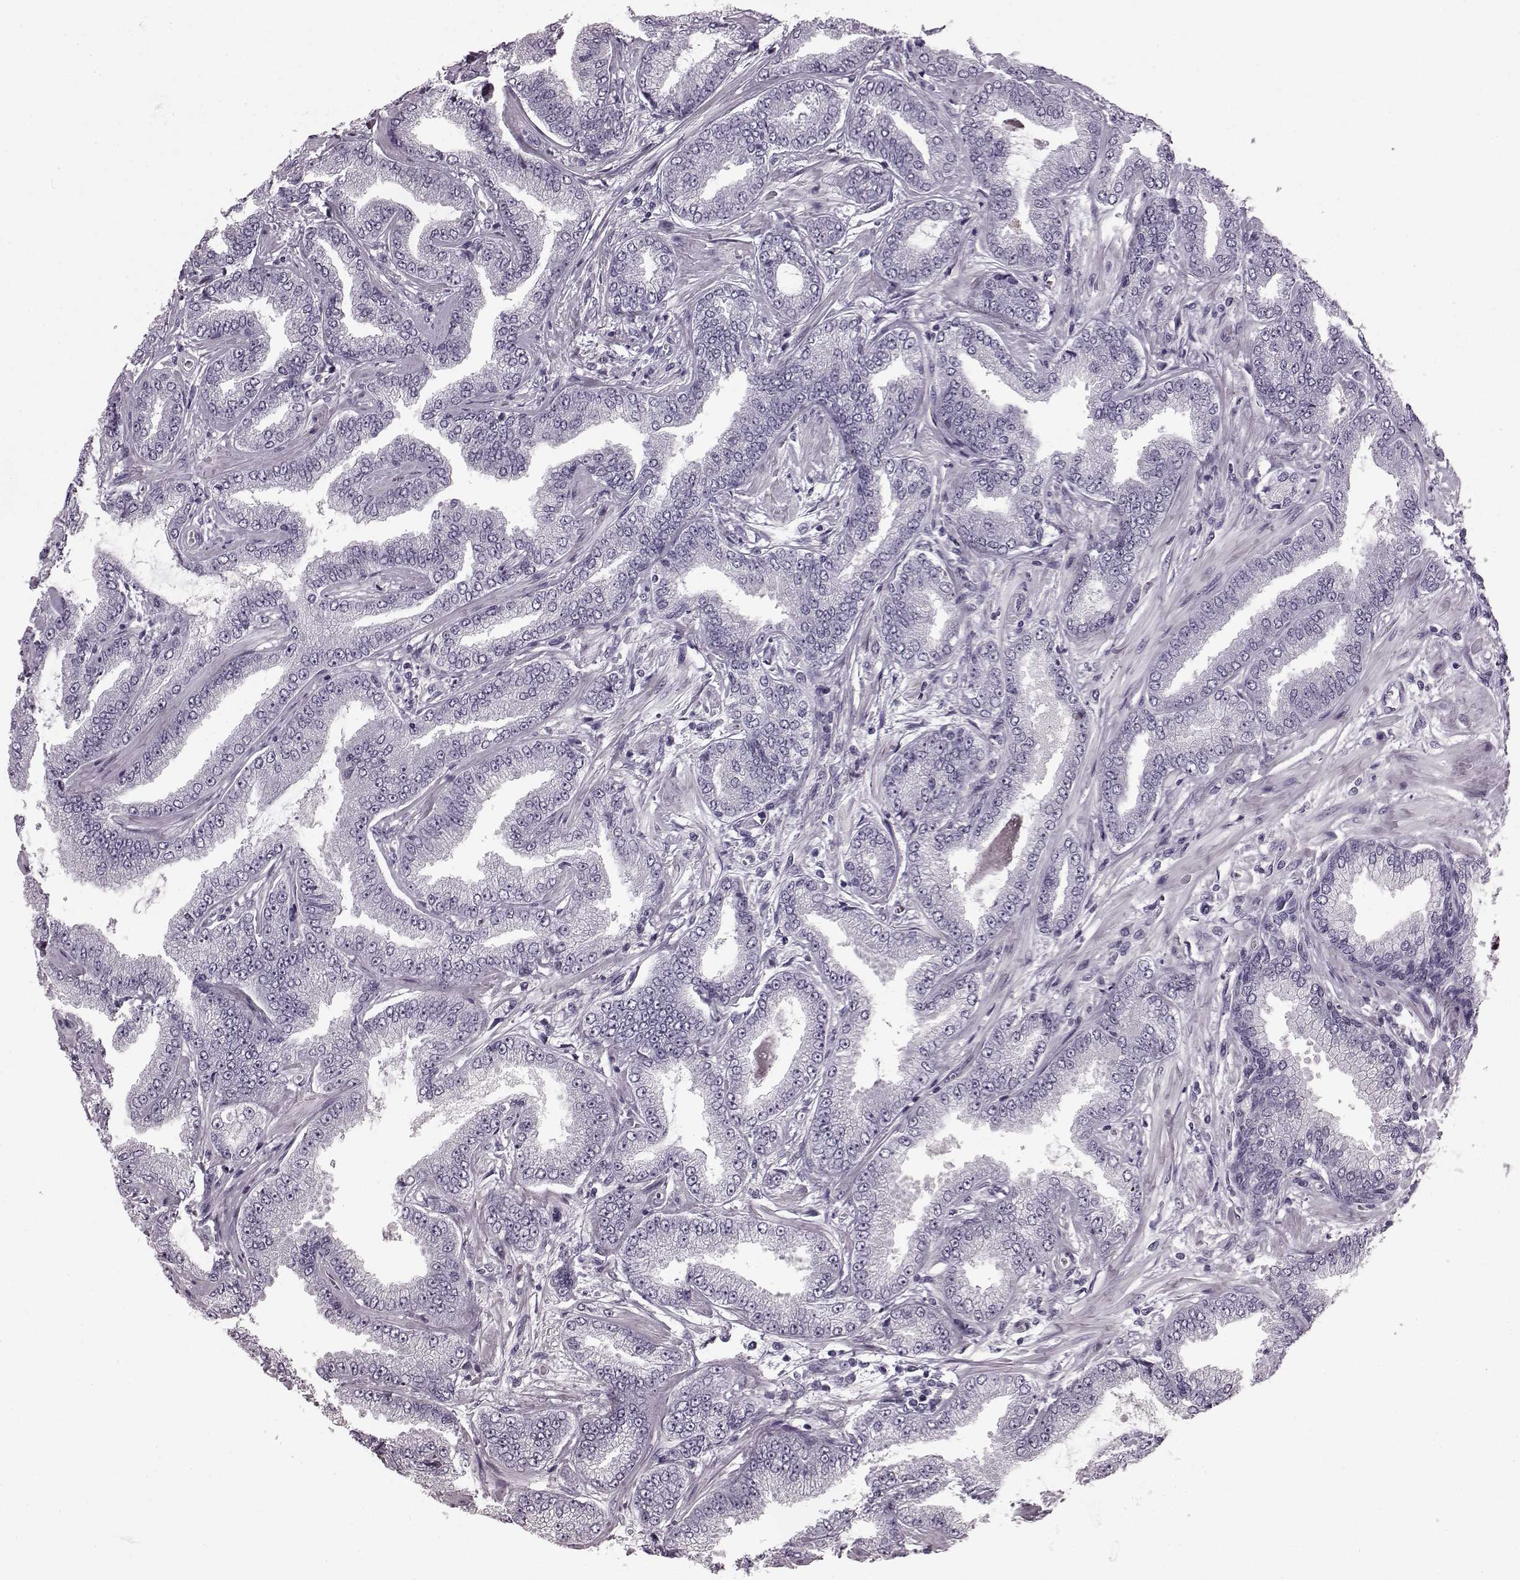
{"staining": {"intensity": "negative", "quantity": "none", "location": "none"}, "tissue": "prostate cancer", "cell_type": "Tumor cells", "image_type": "cancer", "snomed": [{"axis": "morphology", "description": "Adenocarcinoma, Low grade"}, {"axis": "topography", "description": "Prostate"}], "caption": "This is an IHC photomicrograph of low-grade adenocarcinoma (prostate). There is no positivity in tumor cells.", "gene": "AIPL1", "patient": {"sex": "male", "age": 55}}